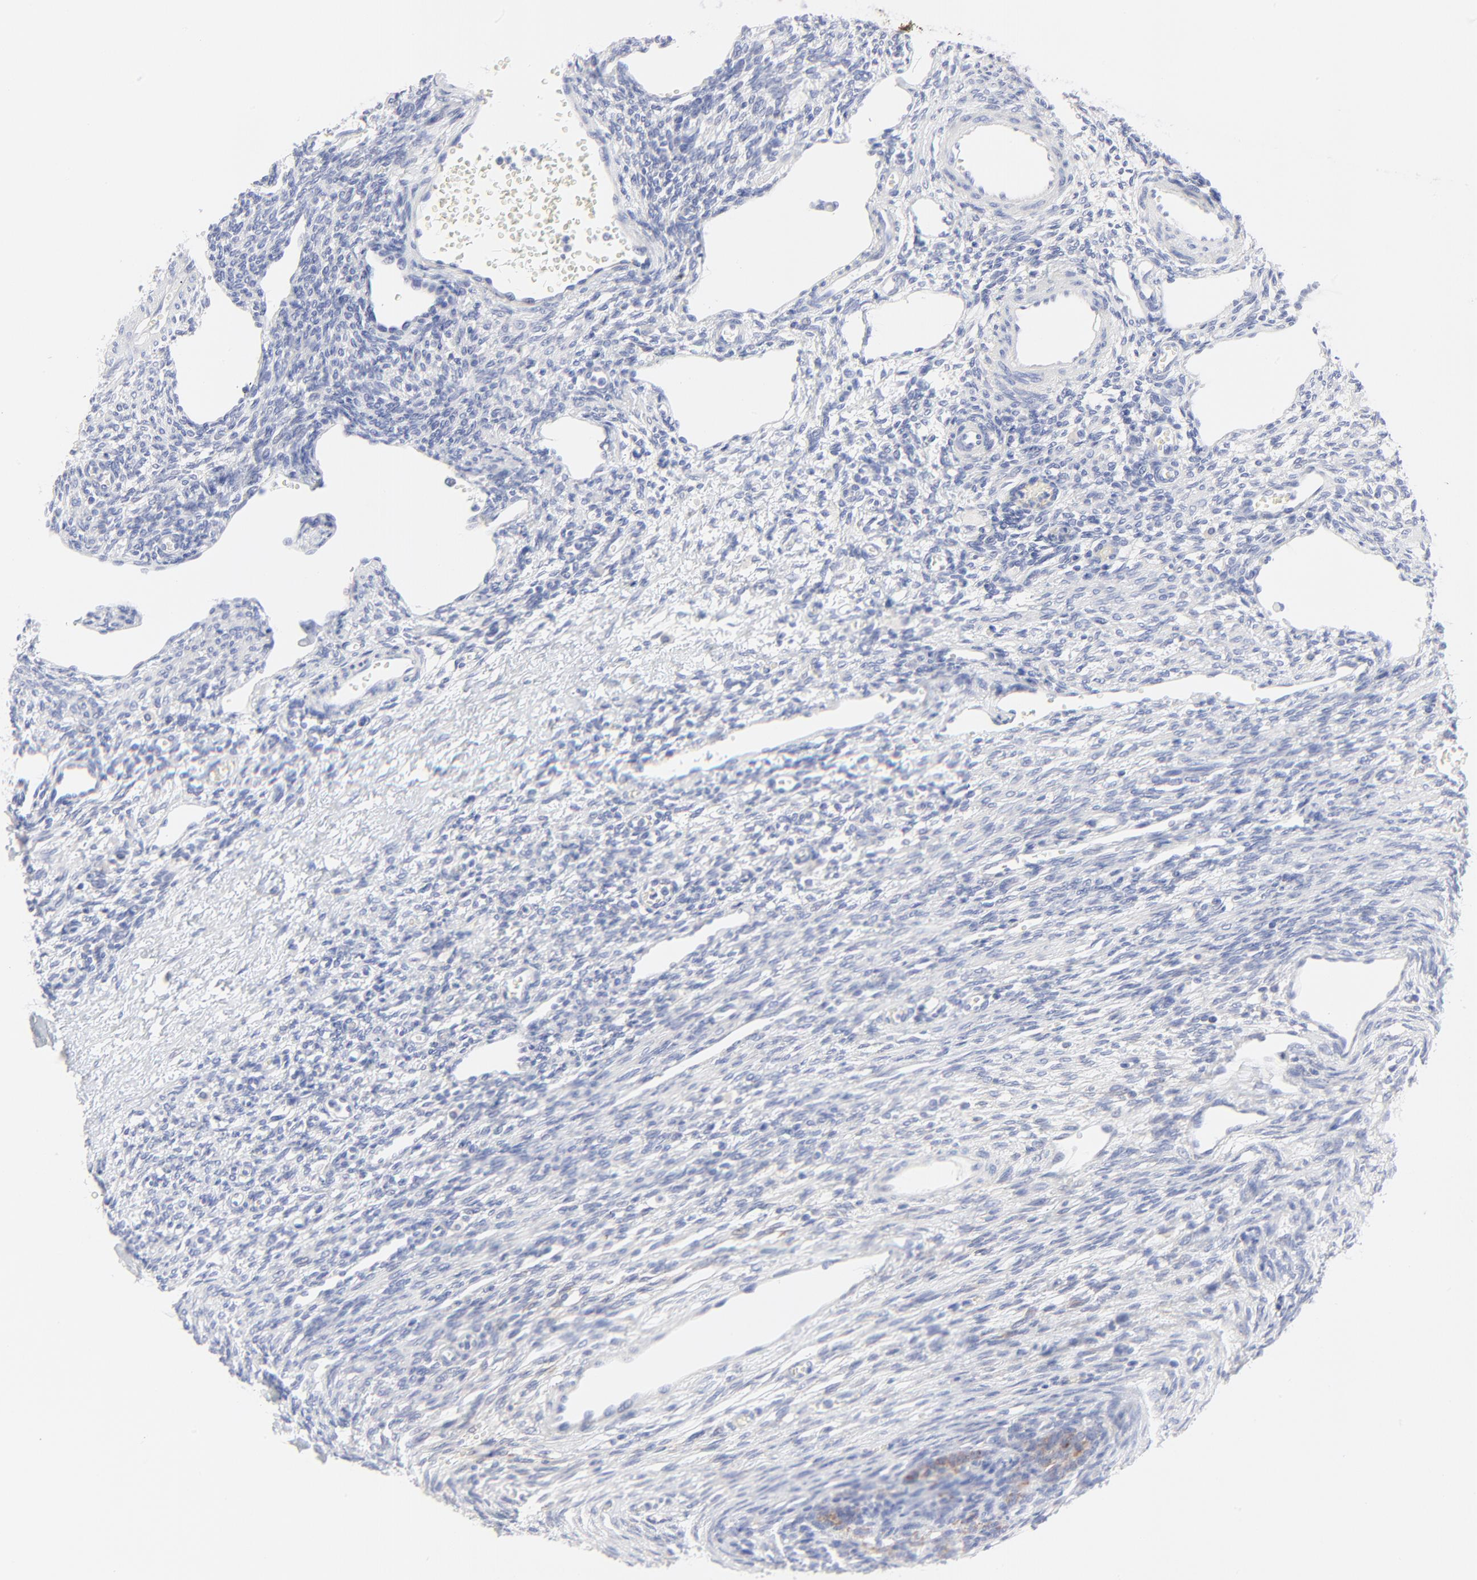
{"staining": {"intensity": "negative", "quantity": "none", "location": "none"}, "tissue": "ovary", "cell_type": "Follicle cells", "image_type": "normal", "snomed": [{"axis": "morphology", "description": "Normal tissue, NOS"}, {"axis": "topography", "description": "Ovary"}], "caption": "DAB (3,3'-diaminobenzidine) immunohistochemical staining of unremarkable ovary displays no significant expression in follicle cells. (DAB immunohistochemistry with hematoxylin counter stain).", "gene": "PSD3", "patient": {"sex": "female", "age": 33}}